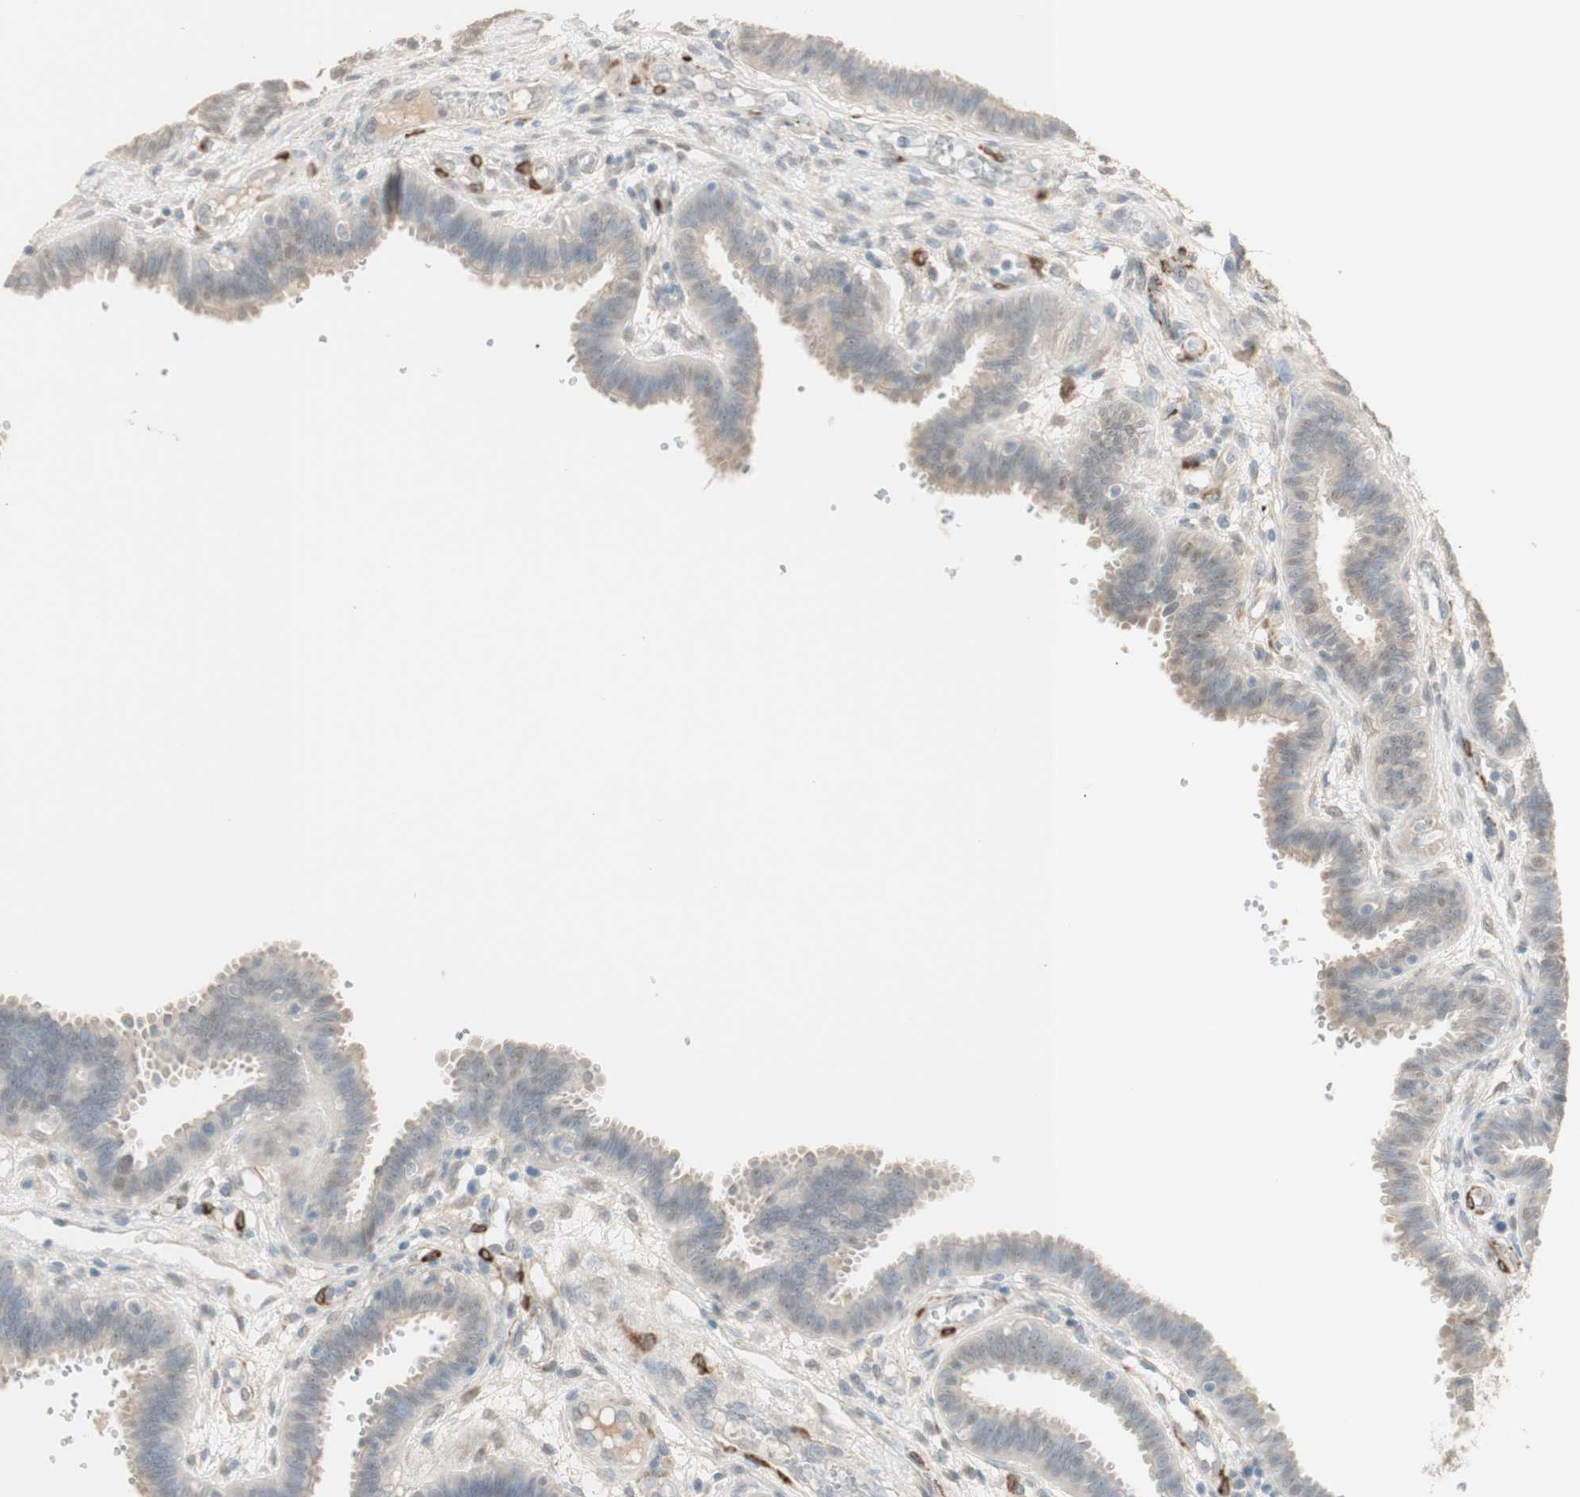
{"staining": {"intensity": "negative", "quantity": "none", "location": "none"}, "tissue": "fallopian tube", "cell_type": "Glandular cells", "image_type": "normal", "snomed": [{"axis": "morphology", "description": "Normal tissue, NOS"}, {"axis": "topography", "description": "Fallopian tube"}], "caption": "An IHC histopathology image of benign fallopian tube is shown. There is no staining in glandular cells of fallopian tube. Brightfield microscopy of IHC stained with DAB (brown) and hematoxylin (blue), captured at high magnification.", "gene": "MUC3A", "patient": {"sex": "female", "age": 32}}